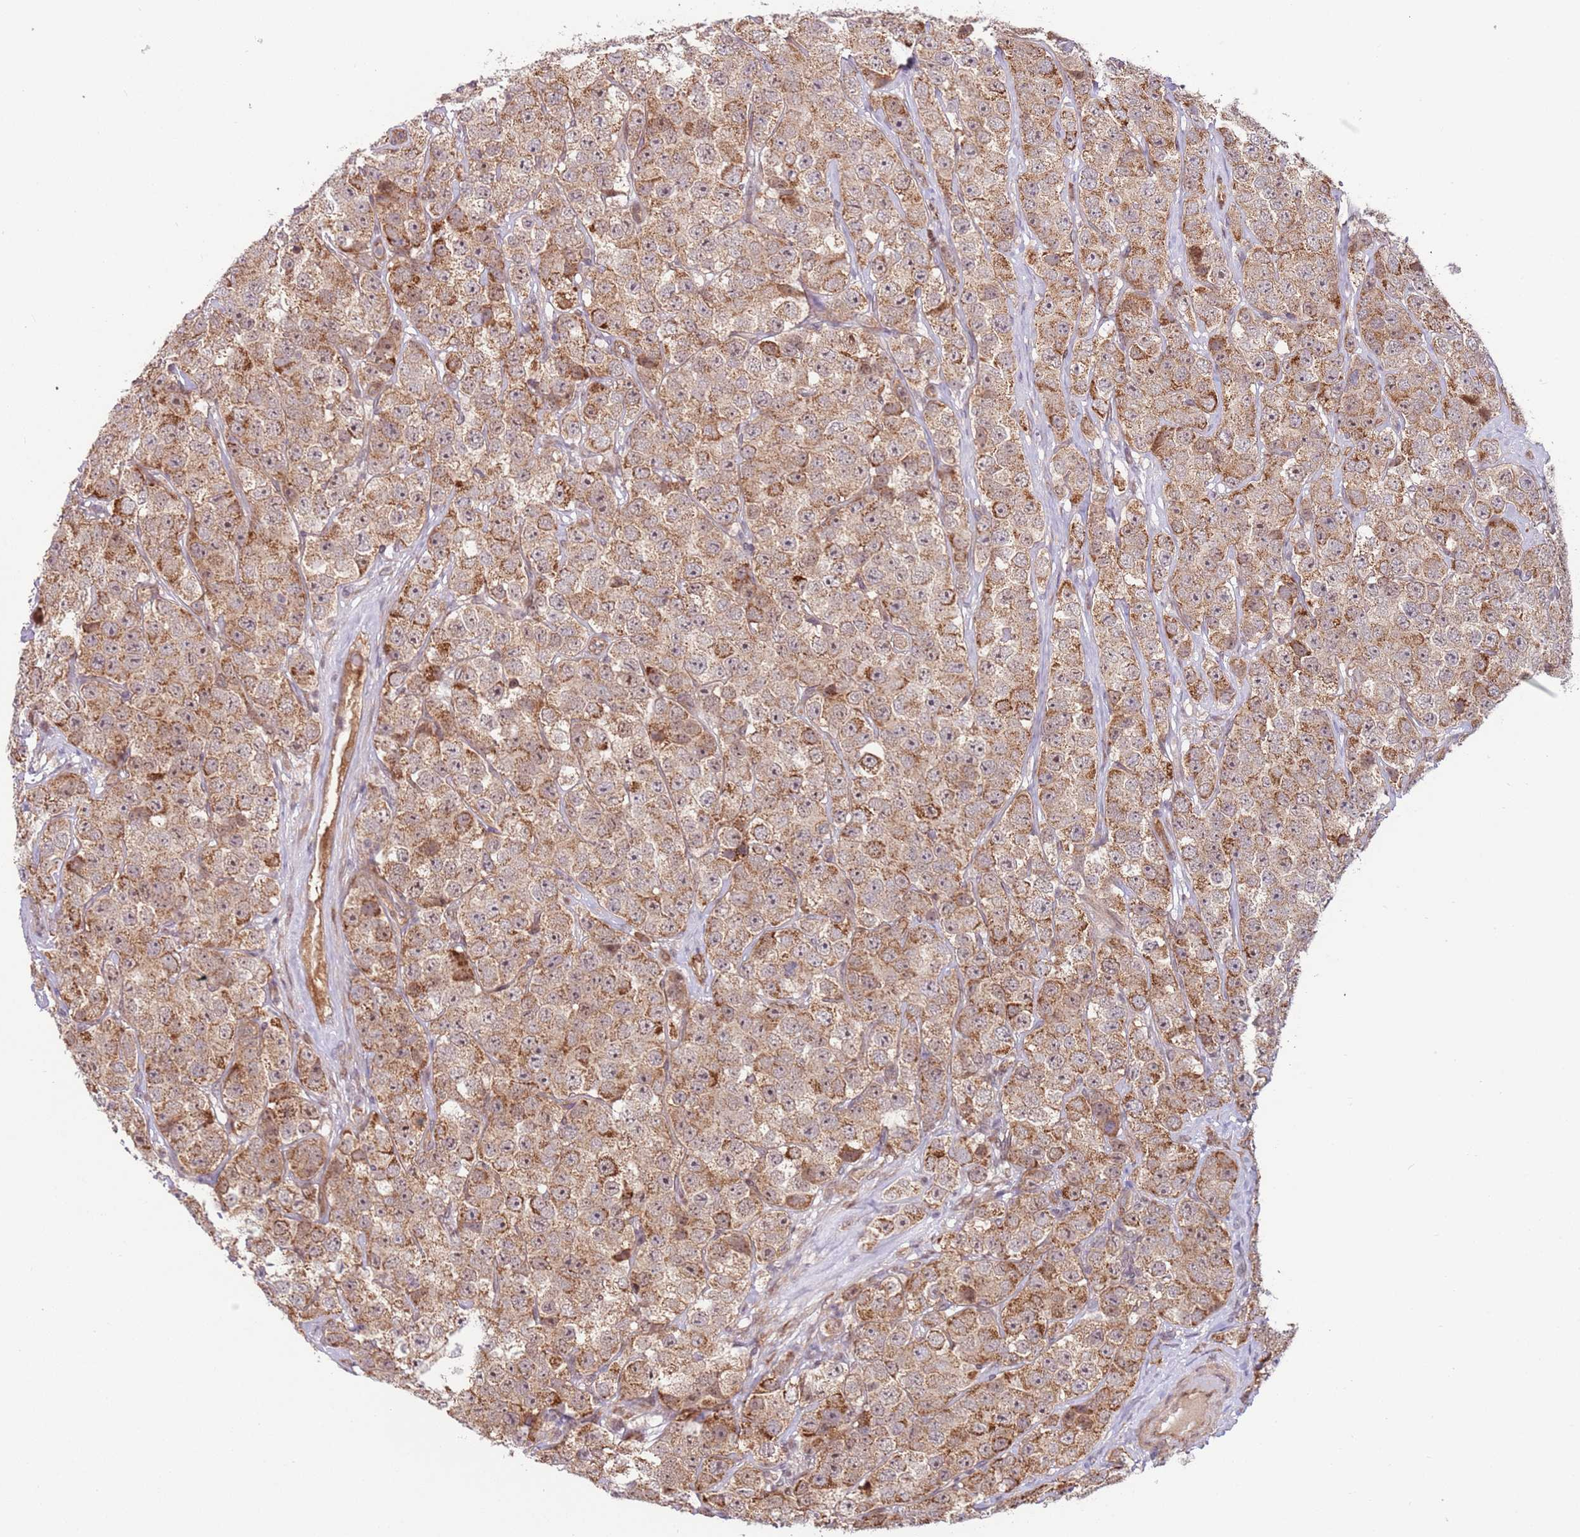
{"staining": {"intensity": "moderate", "quantity": ">75%", "location": "cytoplasmic/membranous"}, "tissue": "testis cancer", "cell_type": "Tumor cells", "image_type": "cancer", "snomed": [{"axis": "morphology", "description": "Seminoma, NOS"}, {"axis": "topography", "description": "Testis"}], "caption": "Moderate cytoplasmic/membranous protein expression is appreciated in approximately >75% of tumor cells in testis cancer (seminoma).", "gene": "DCAF4", "patient": {"sex": "male", "age": 28}}